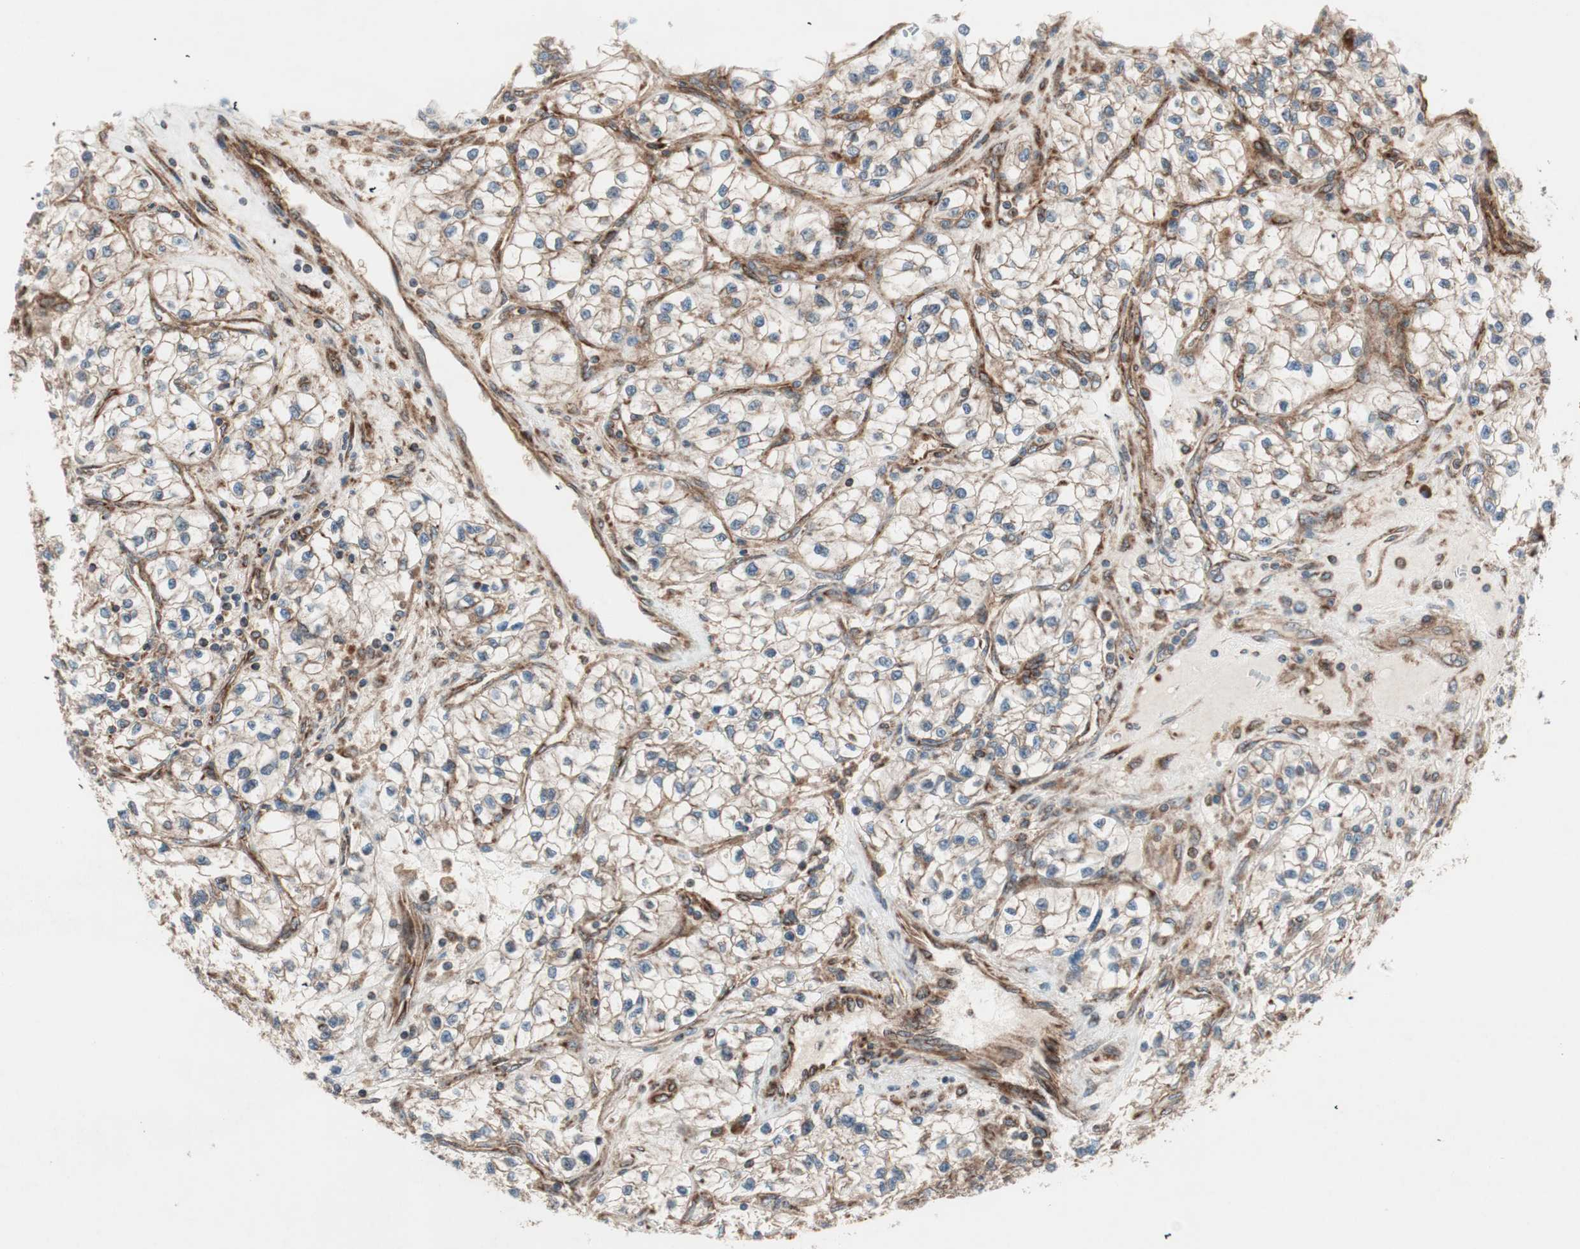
{"staining": {"intensity": "moderate", "quantity": ">75%", "location": "cytoplasmic/membranous"}, "tissue": "renal cancer", "cell_type": "Tumor cells", "image_type": "cancer", "snomed": [{"axis": "morphology", "description": "Adenocarcinoma, NOS"}, {"axis": "topography", "description": "Kidney"}], "caption": "Renal cancer stained with DAB (3,3'-diaminobenzidine) immunohistochemistry (IHC) displays medium levels of moderate cytoplasmic/membranous staining in approximately >75% of tumor cells. The staining was performed using DAB (3,3'-diaminobenzidine) to visualize the protein expression in brown, while the nuclei were stained in blue with hematoxylin (Magnification: 20x).", "gene": "RAB5A", "patient": {"sex": "female", "age": 57}}